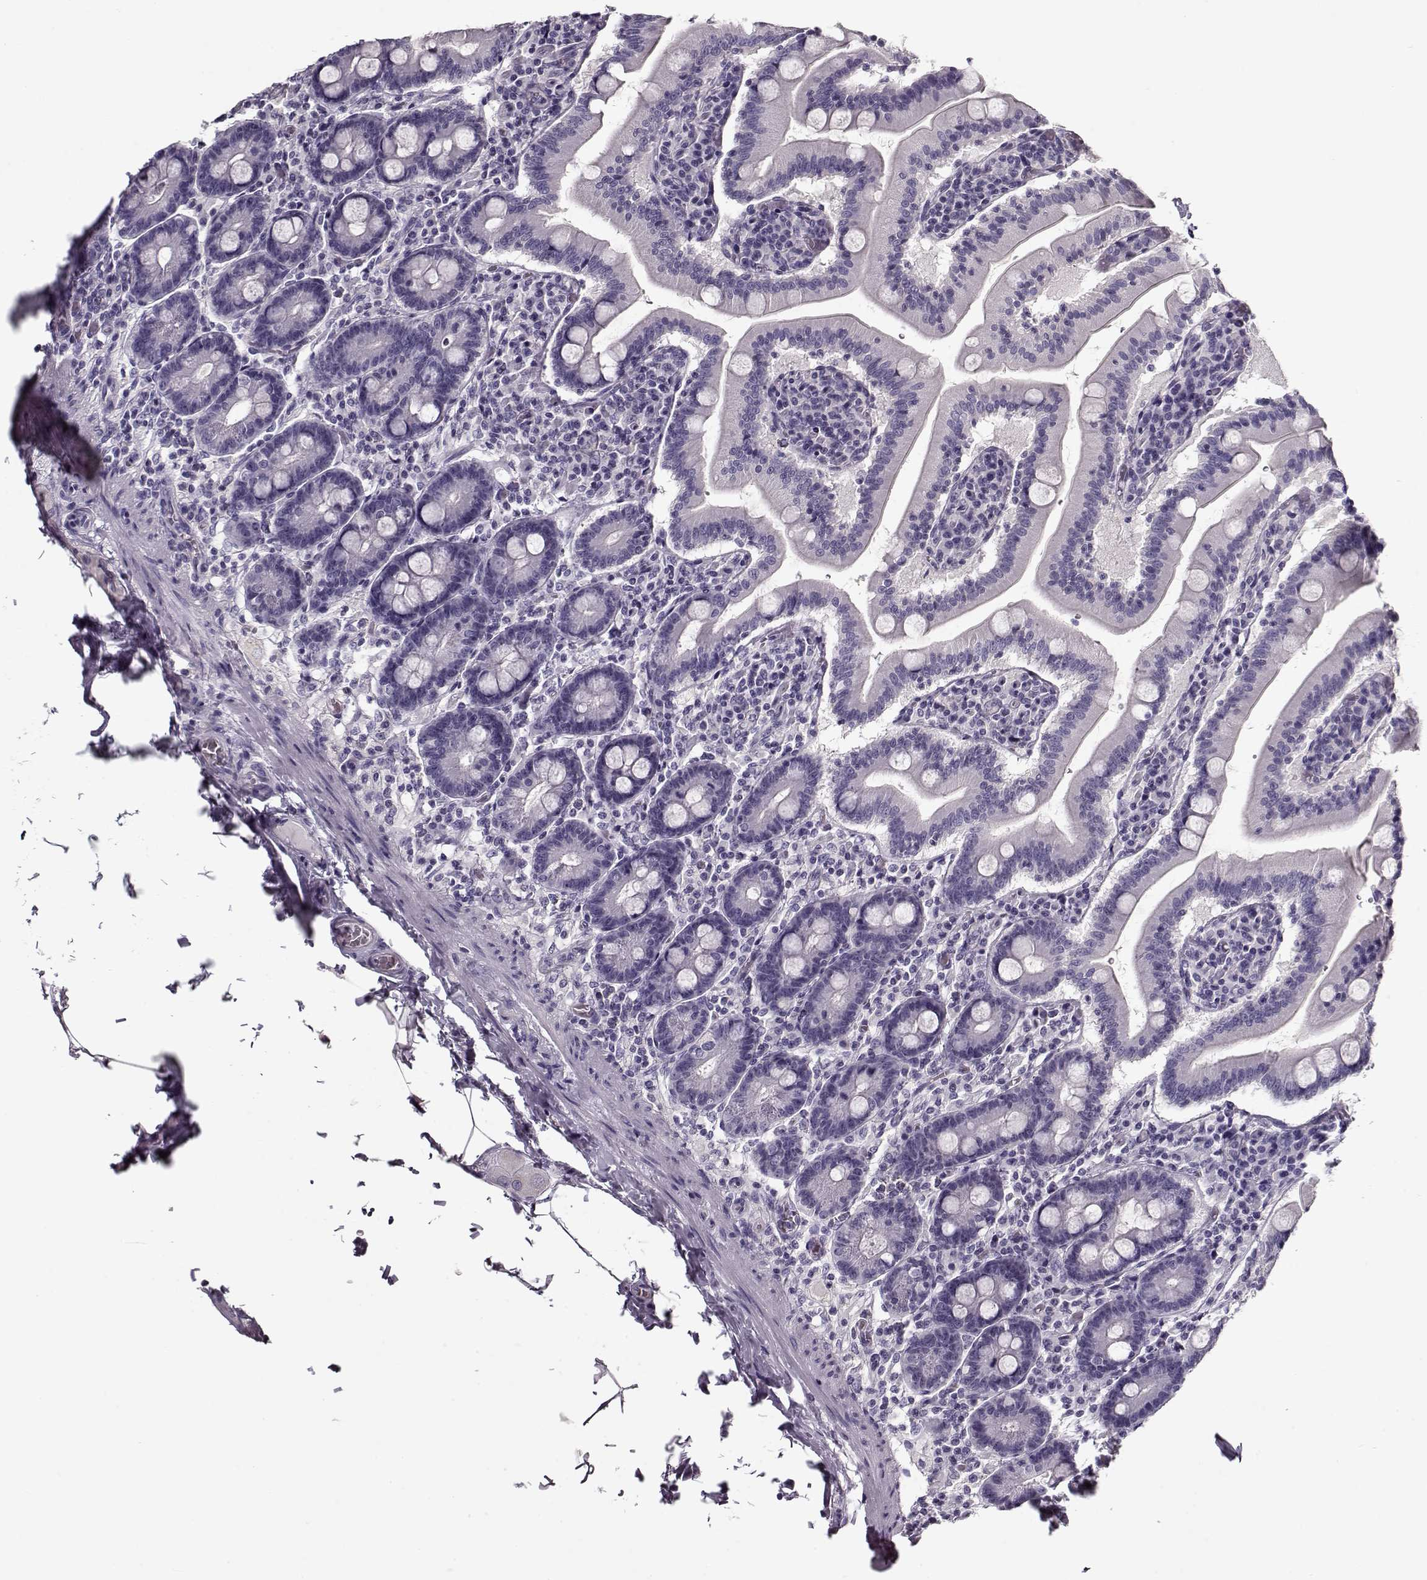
{"staining": {"intensity": "negative", "quantity": "none", "location": "none"}, "tissue": "small intestine", "cell_type": "Glandular cells", "image_type": "normal", "snomed": [{"axis": "morphology", "description": "Normal tissue, NOS"}, {"axis": "topography", "description": "Small intestine"}], "caption": "The micrograph displays no staining of glandular cells in normal small intestine.", "gene": "CCDC136", "patient": {"sex": "male", "age": 37}}